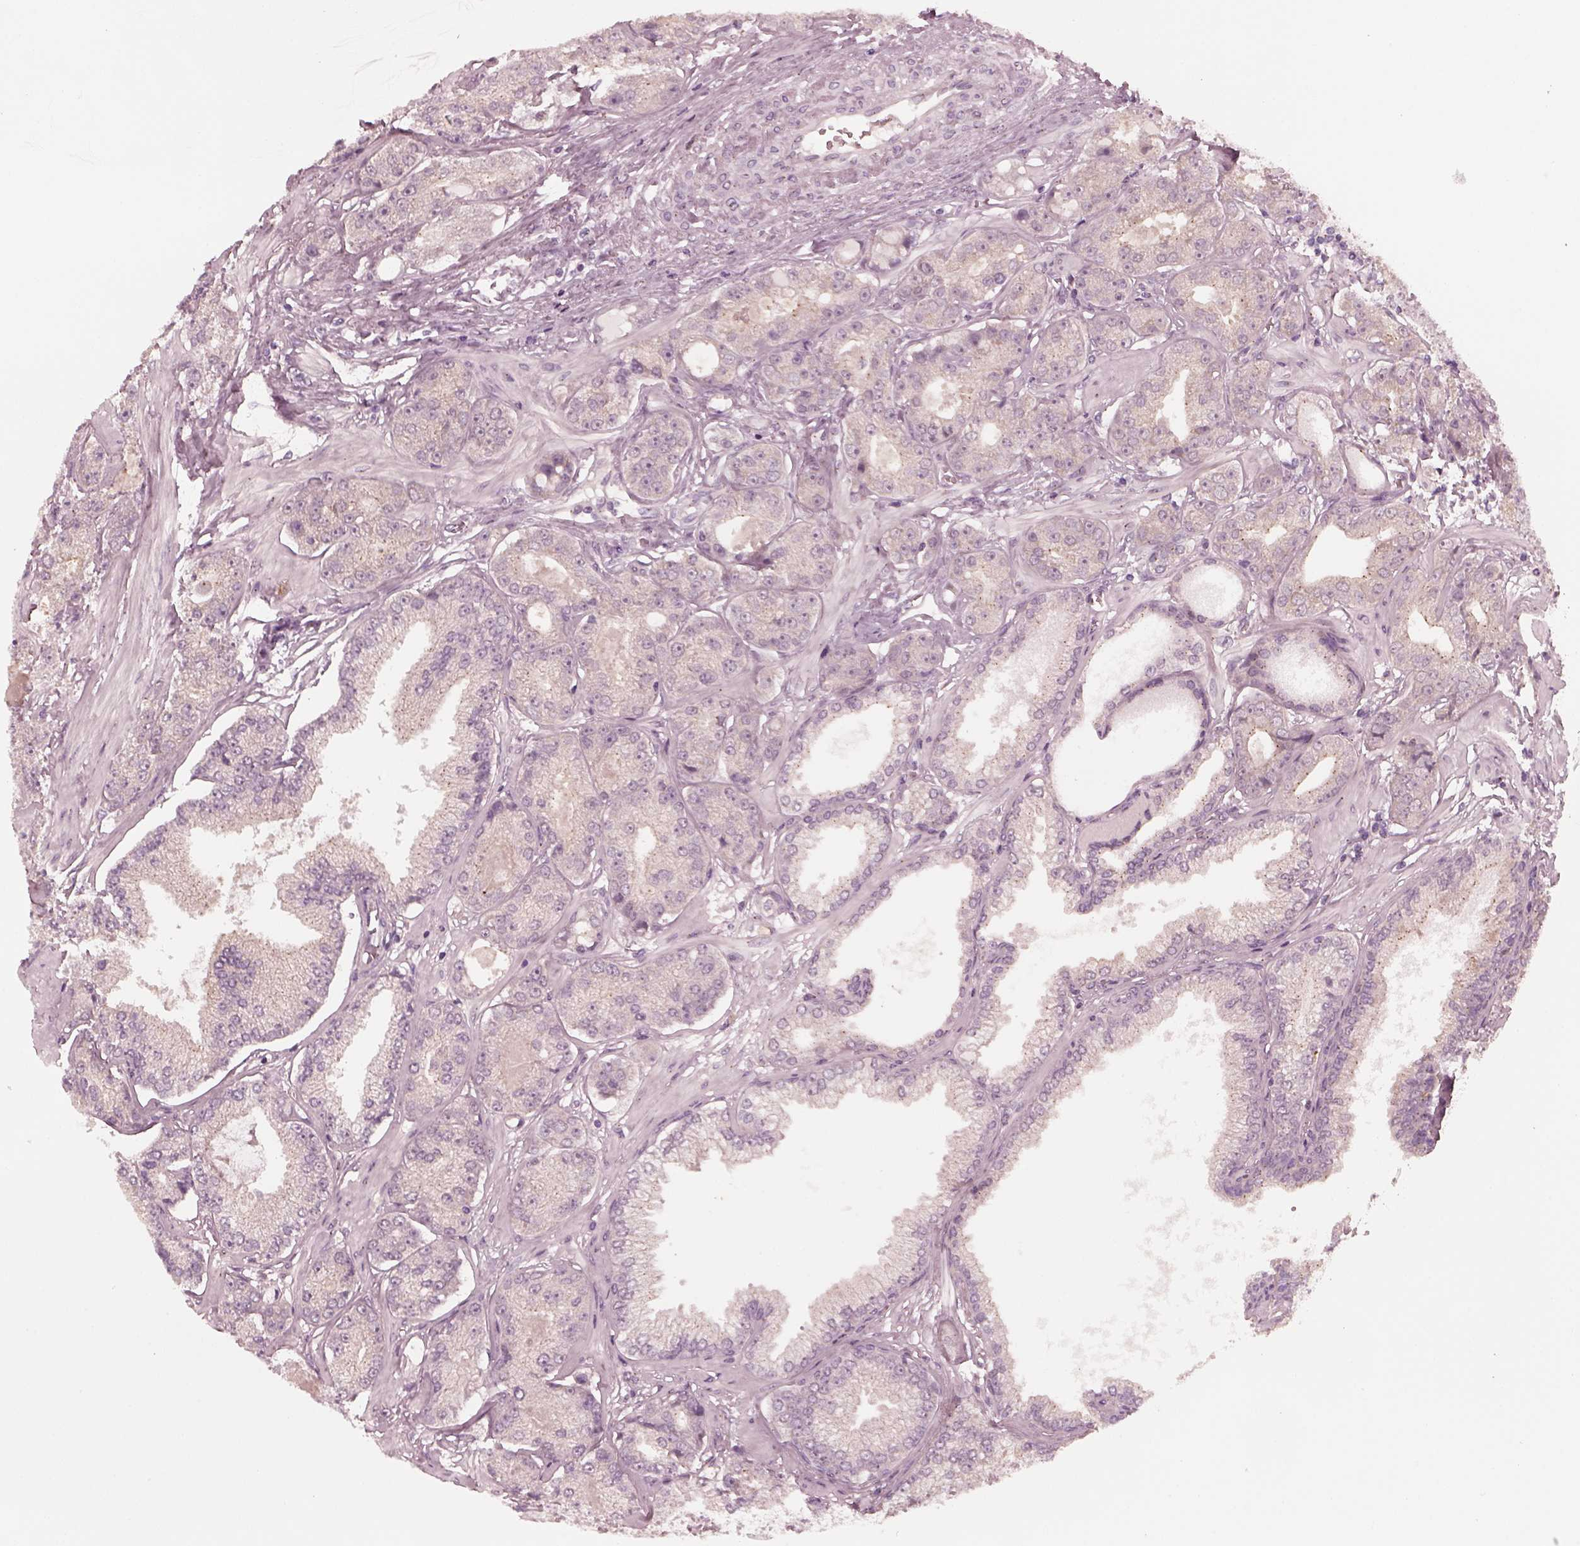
{"staining": {"intensity": "negative", "quantity": "none", "location": "none"}, "tissue": "prostate cancer", "cell_type": "Tumor cells", "image_type": "cancer", "snomed": [{"axis": "morphology", "description": "Adenocarcinoma, NOS"}, {"axis": "topography", "description": "Prostate"}], "caption": "Tumor cells are negative for brown protein staining in prostate adenocarcinoma. Brightfield microscopy of immunohistochemistry (IHC) stained with DAB (3,3'-diaminobenzidine) (brown) and hematoxylin (blue), captured at high magnification.", "gene": "SAXO1", "patient": {"sex": "male", "age": 64}}